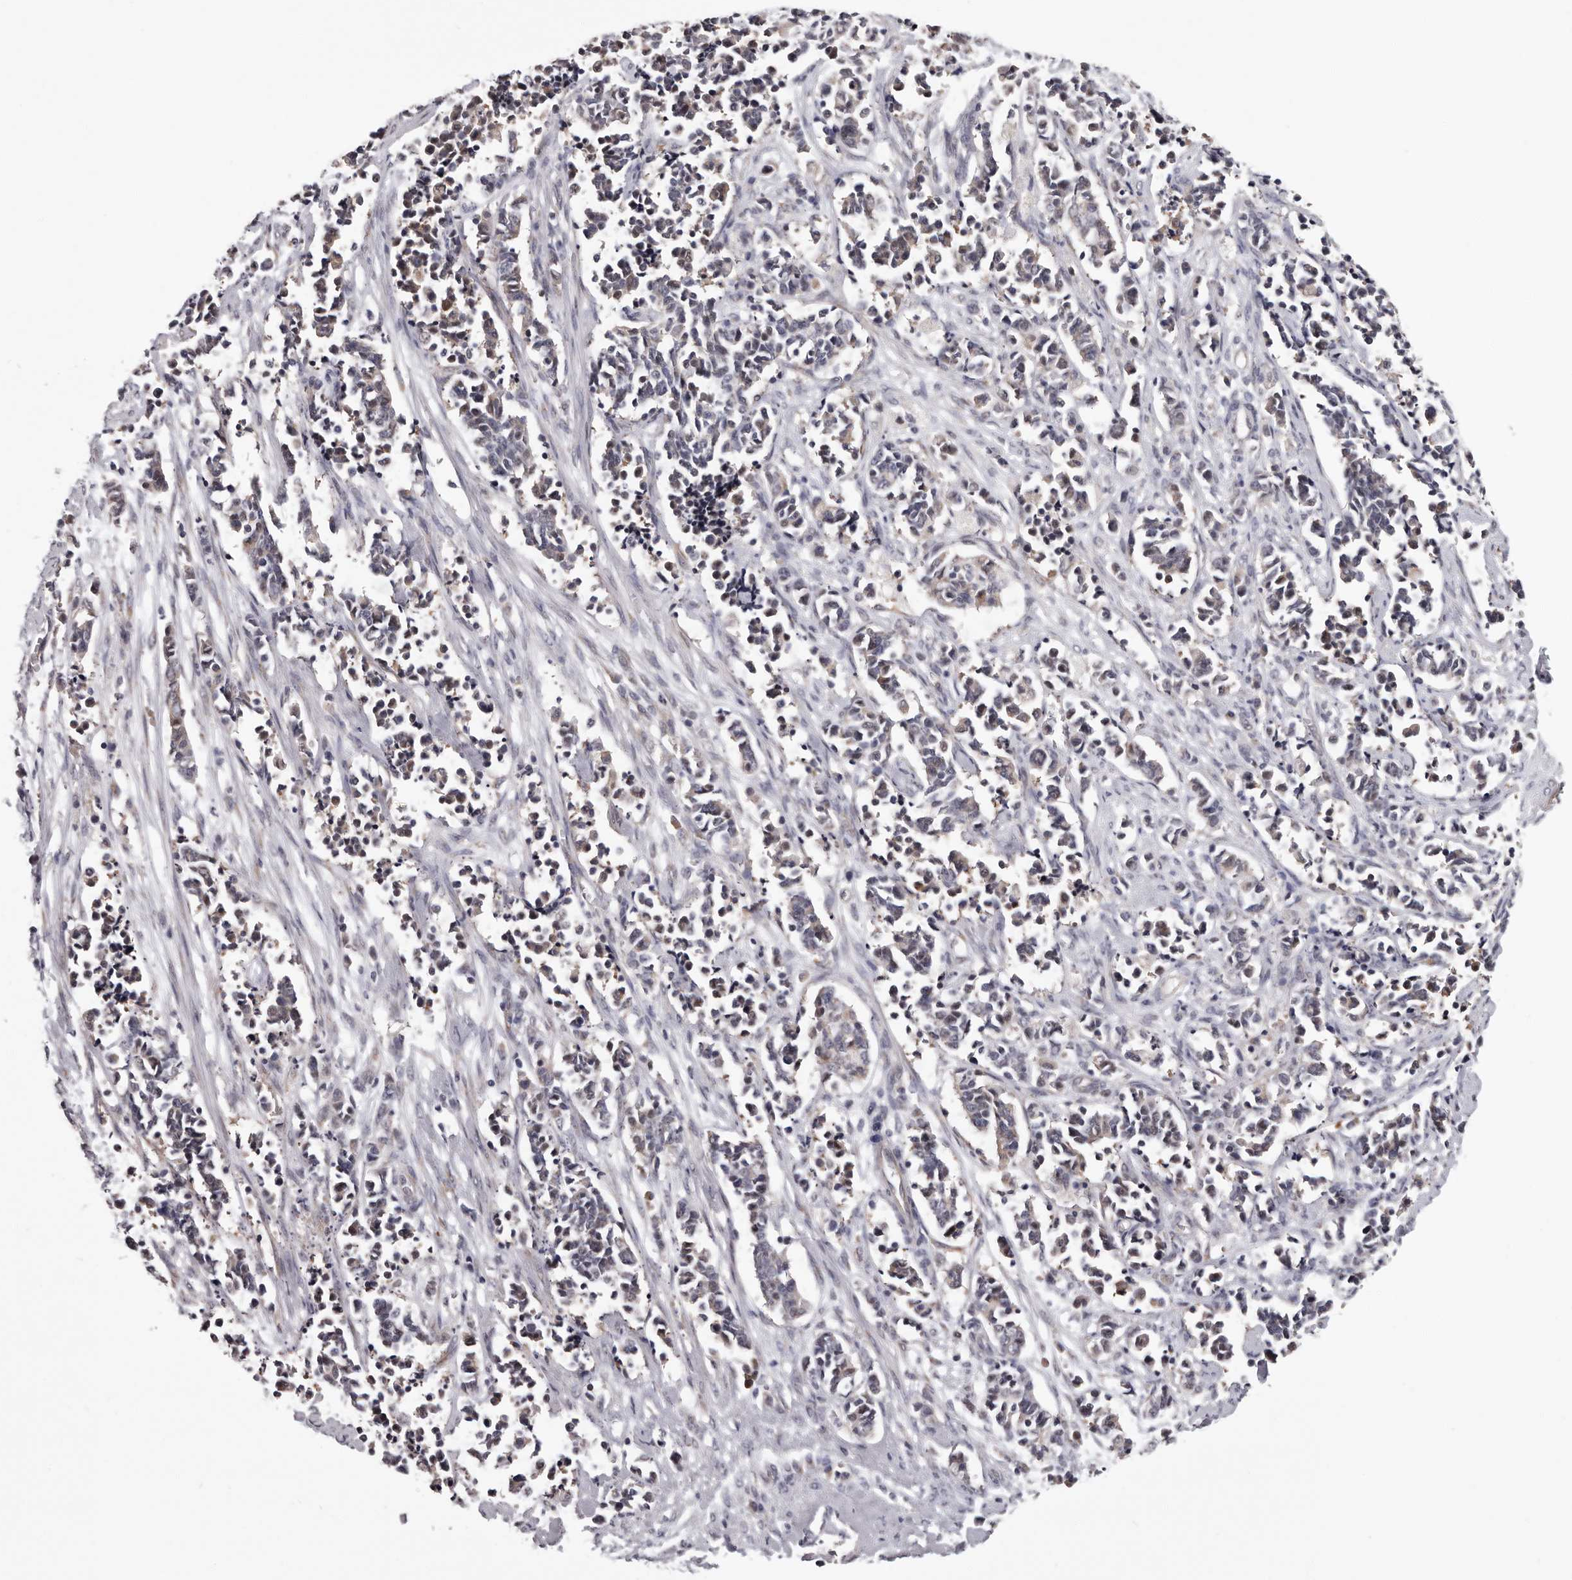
{"staining": {"intensity": "weak", "quantity": "<25%", "location": "cytoplasmic/membranous"}, "tissue": "cervical cancer", "cell_type": "Tumor cells", "image_type": "cancer", "snomed": [{"axis": "morphology", "description": "Normal tissue, NOS"}, {"axis": "morphology", "description": "Squamous cell carcinoma, NOS"}, {"axis": "topography", "description": "Cervix"}], "caption": "Micrograph shows no significant protein expression in tumor cells of cervical cancer (squamous cell carcinoma).", "gene": "MED8", "patient": {"sex": "female", "age": 35}}